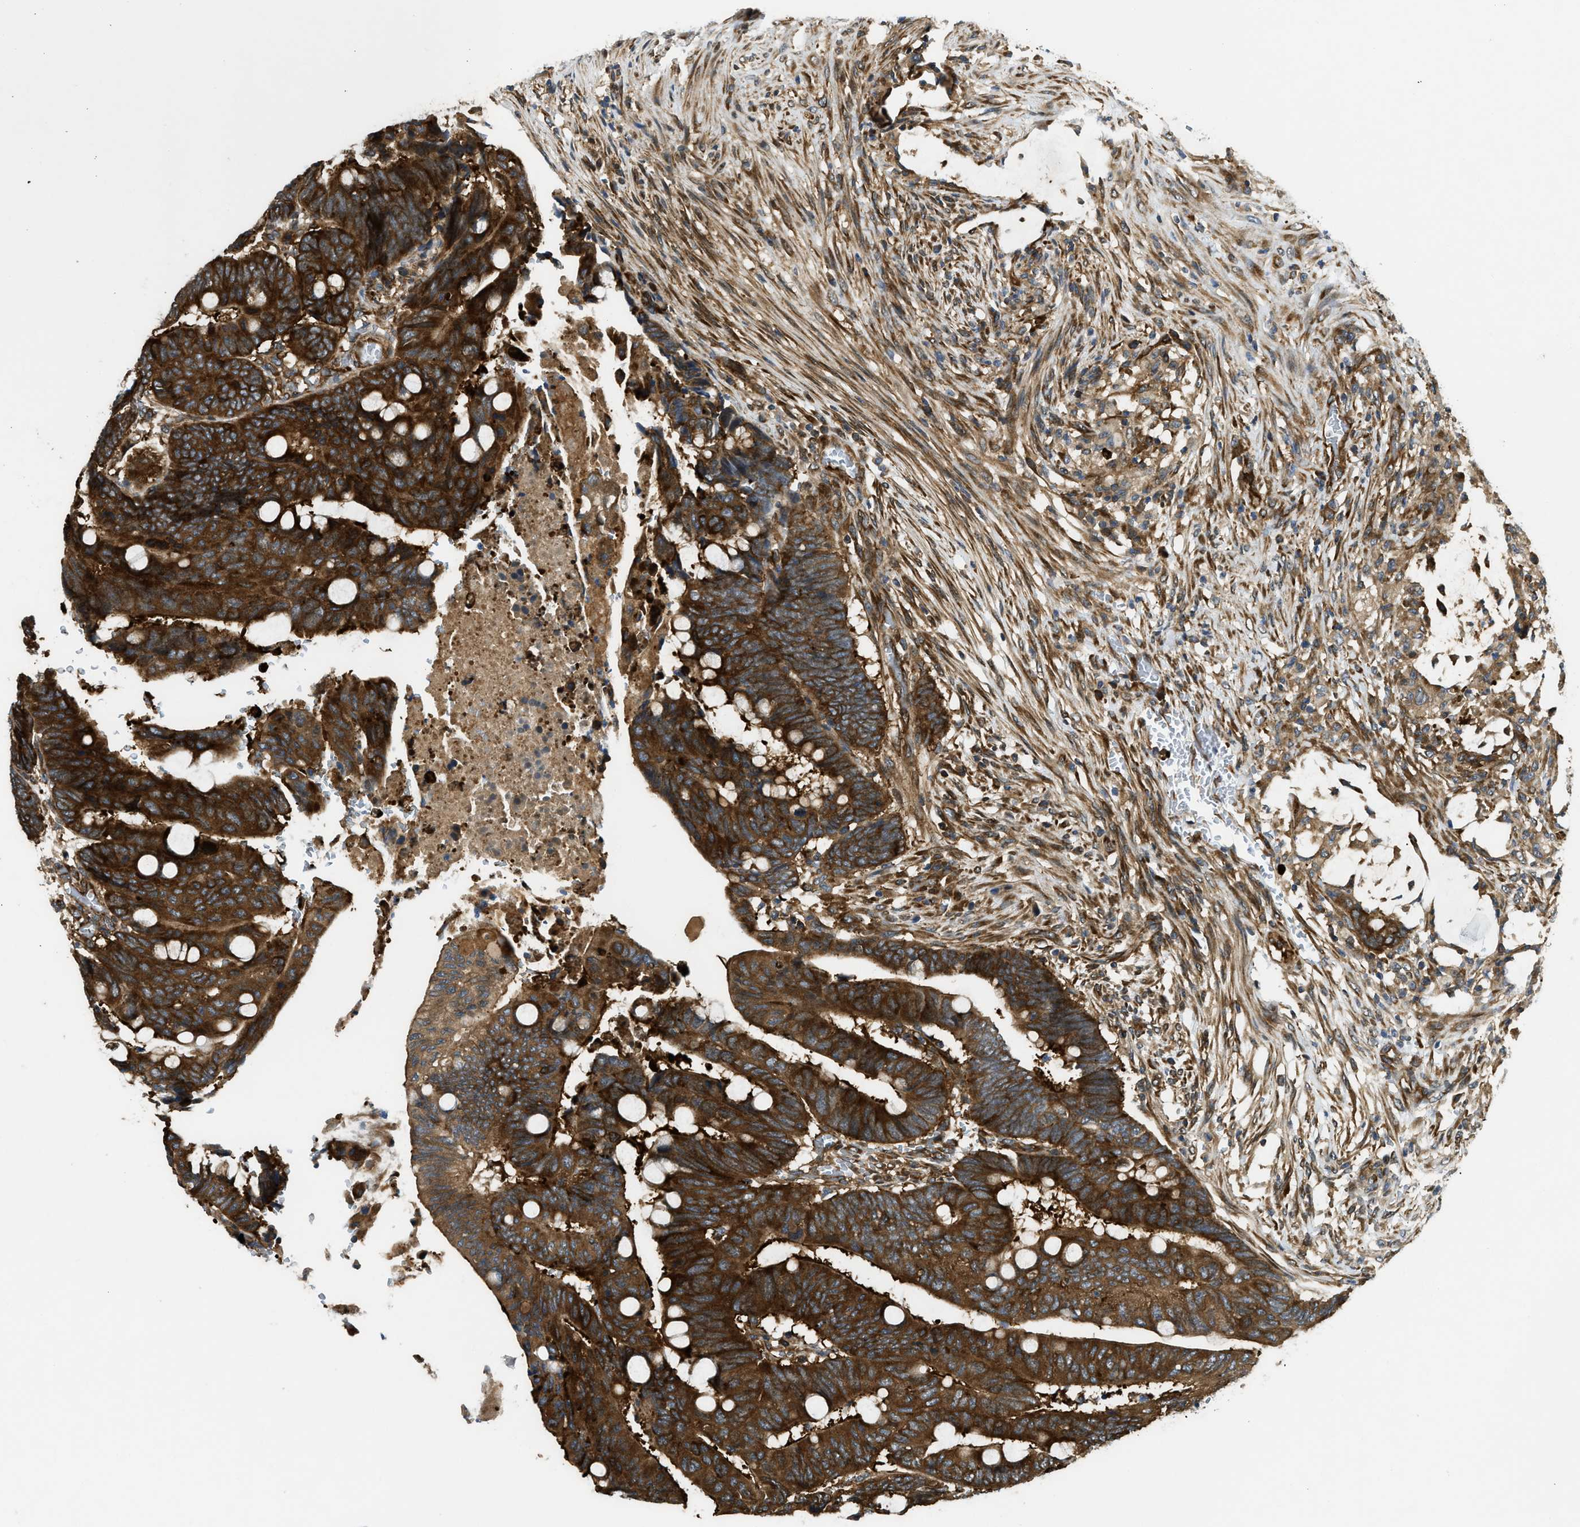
{"staining": {"intensity": "strong", "quantity": ">75%", "location": "cytoplasmic/membranous"}, "tissue": "colorectal cancer", "cell_type": "Tumor cells", "image_type": "cancer", "snomed": [{"axis": "morphology", "description": "Normal tissue, NOS"}, {"axis": "morphology", "description": "Adenocarcinoma, NOS"}, {"axis": "topography", "description": "Rectum"}, {"axis": "topography", "description": "Peripheral nerve tissue"}], "caption": "IHC (DAB) staining of human colorectal adenocarcinoma reveals strong cytoplasmic/membranous protein staining in about >75% of tumor cells.", "gene": "RASGRF2", "patient": {"sex": "male", "age": 92}}